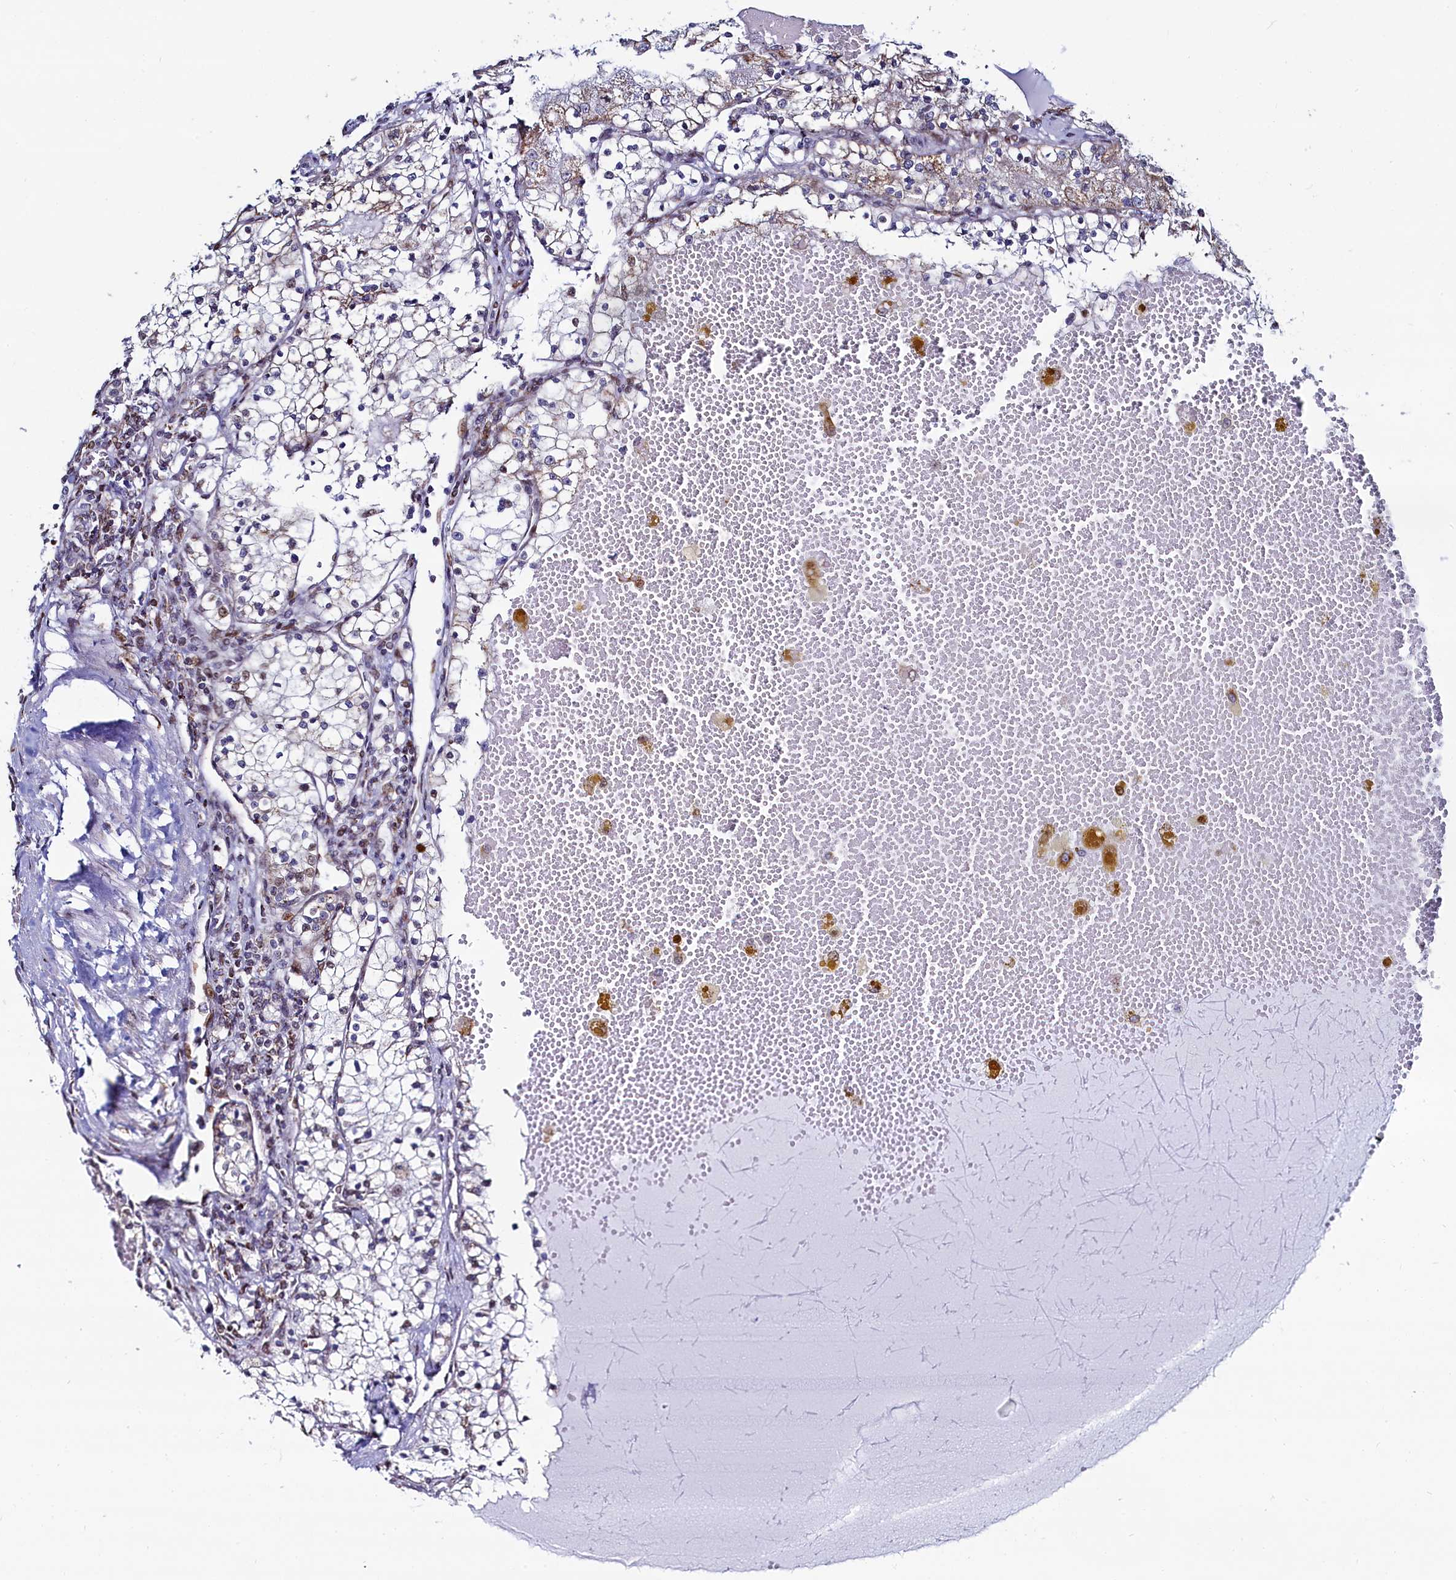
{"staining": {"intensity": "weak", "quantity": "<25%", "location": "cytoplasmic/membranous"}, "tissue": "renal cancer", "cell_type": "Tumor cells", "image_type": "cancer", "snomed": [{"axis": "morphology", "description": "Normal tissue, NOS"}, {"axis": "morphology", "description": "Adenocarcinoma, NOS"}, {"axis": "topography", "description": "Kidney"}], "caption": "Renal cancer (adenocarcinoma) was stained to show a protein in brown. There is no significant positivity in tumor cells. (IHC, brightfield microscopy, high magnification).", "gene": "HDGFL3", "patient": {"sex": "male", "age": 68}}